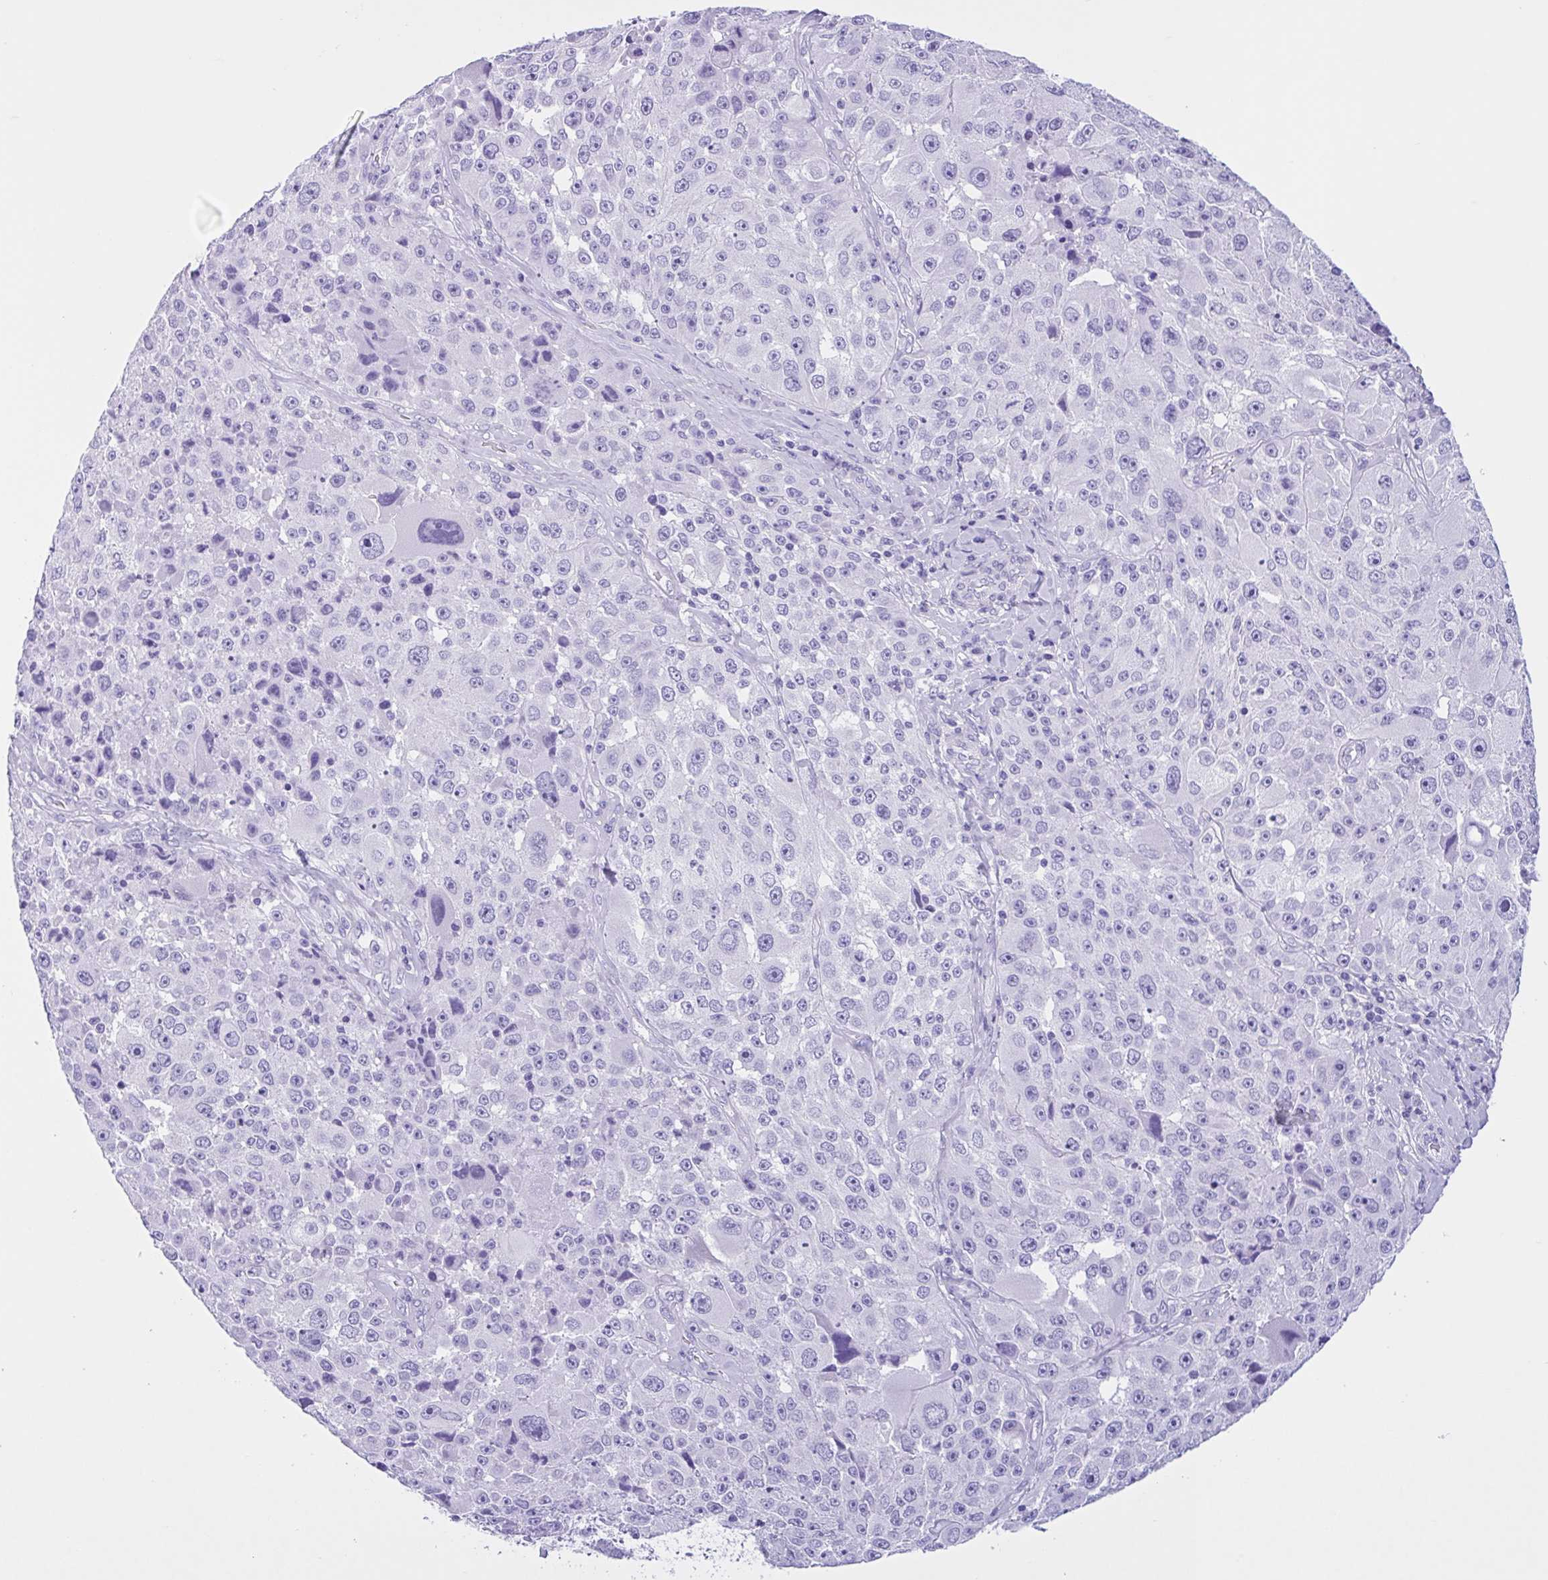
{"staining": {"intensity": "negative", "quantity": "none", "location": "none"}, "tissue": "melanoma", "cell_type": "Tumor cells", "image_type": "cancer", "snomed": [{"axis": "morphology", "description": "Malignant melanoma, Metastatic site"}, {"axis": "topography", "description": "Lymph node"}], "caption": "DAB (3,3'-diaminobenzidine) immunohistochemical staining of human malignant melanoma (metastatic site) demonstrates no significant expression in tumor cells.", "gene": "IAPP", "patient": {"sex": "male", "age": 62}}